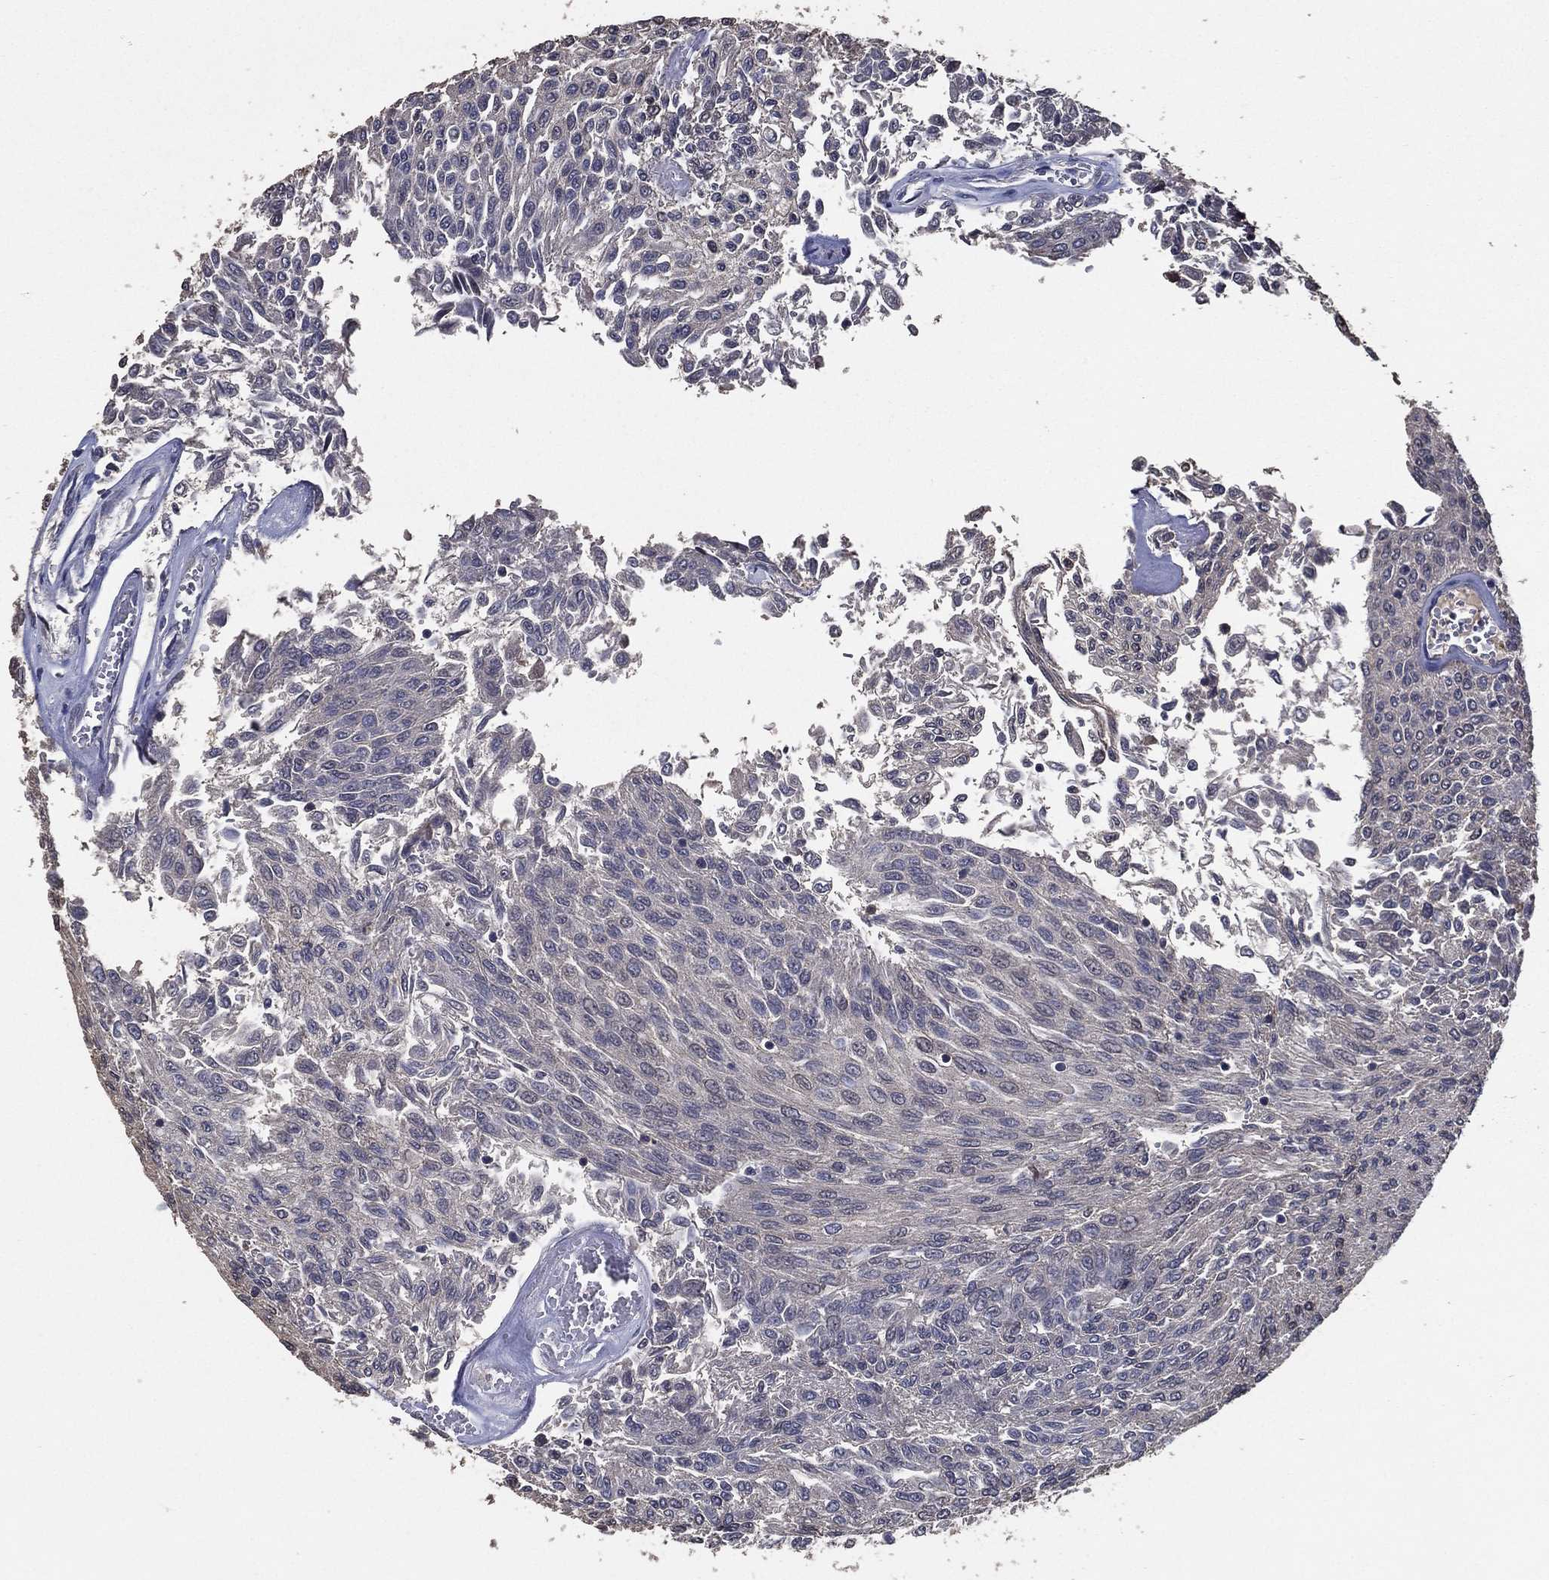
{"staining": {"intensity": "negative", "quantity": "none", "location": "none"}, "tissue": "urothelial cancer", "cell_type": "Tumor cells", "image_type": "cancer", "snomed": [{"axis": "morphology", "description": "Urothelial carcinoma, Low grade"}, {"axis": "topography", "description": "Urinary bladder"}], "caption": "This is a image of immunohistochemistry (IHC) staining of low-grade urothelial carcinoma, which shows no positivity in tumor cells.", "gene": "PCNT", "patient": {"sex": "male", "age": 78}}